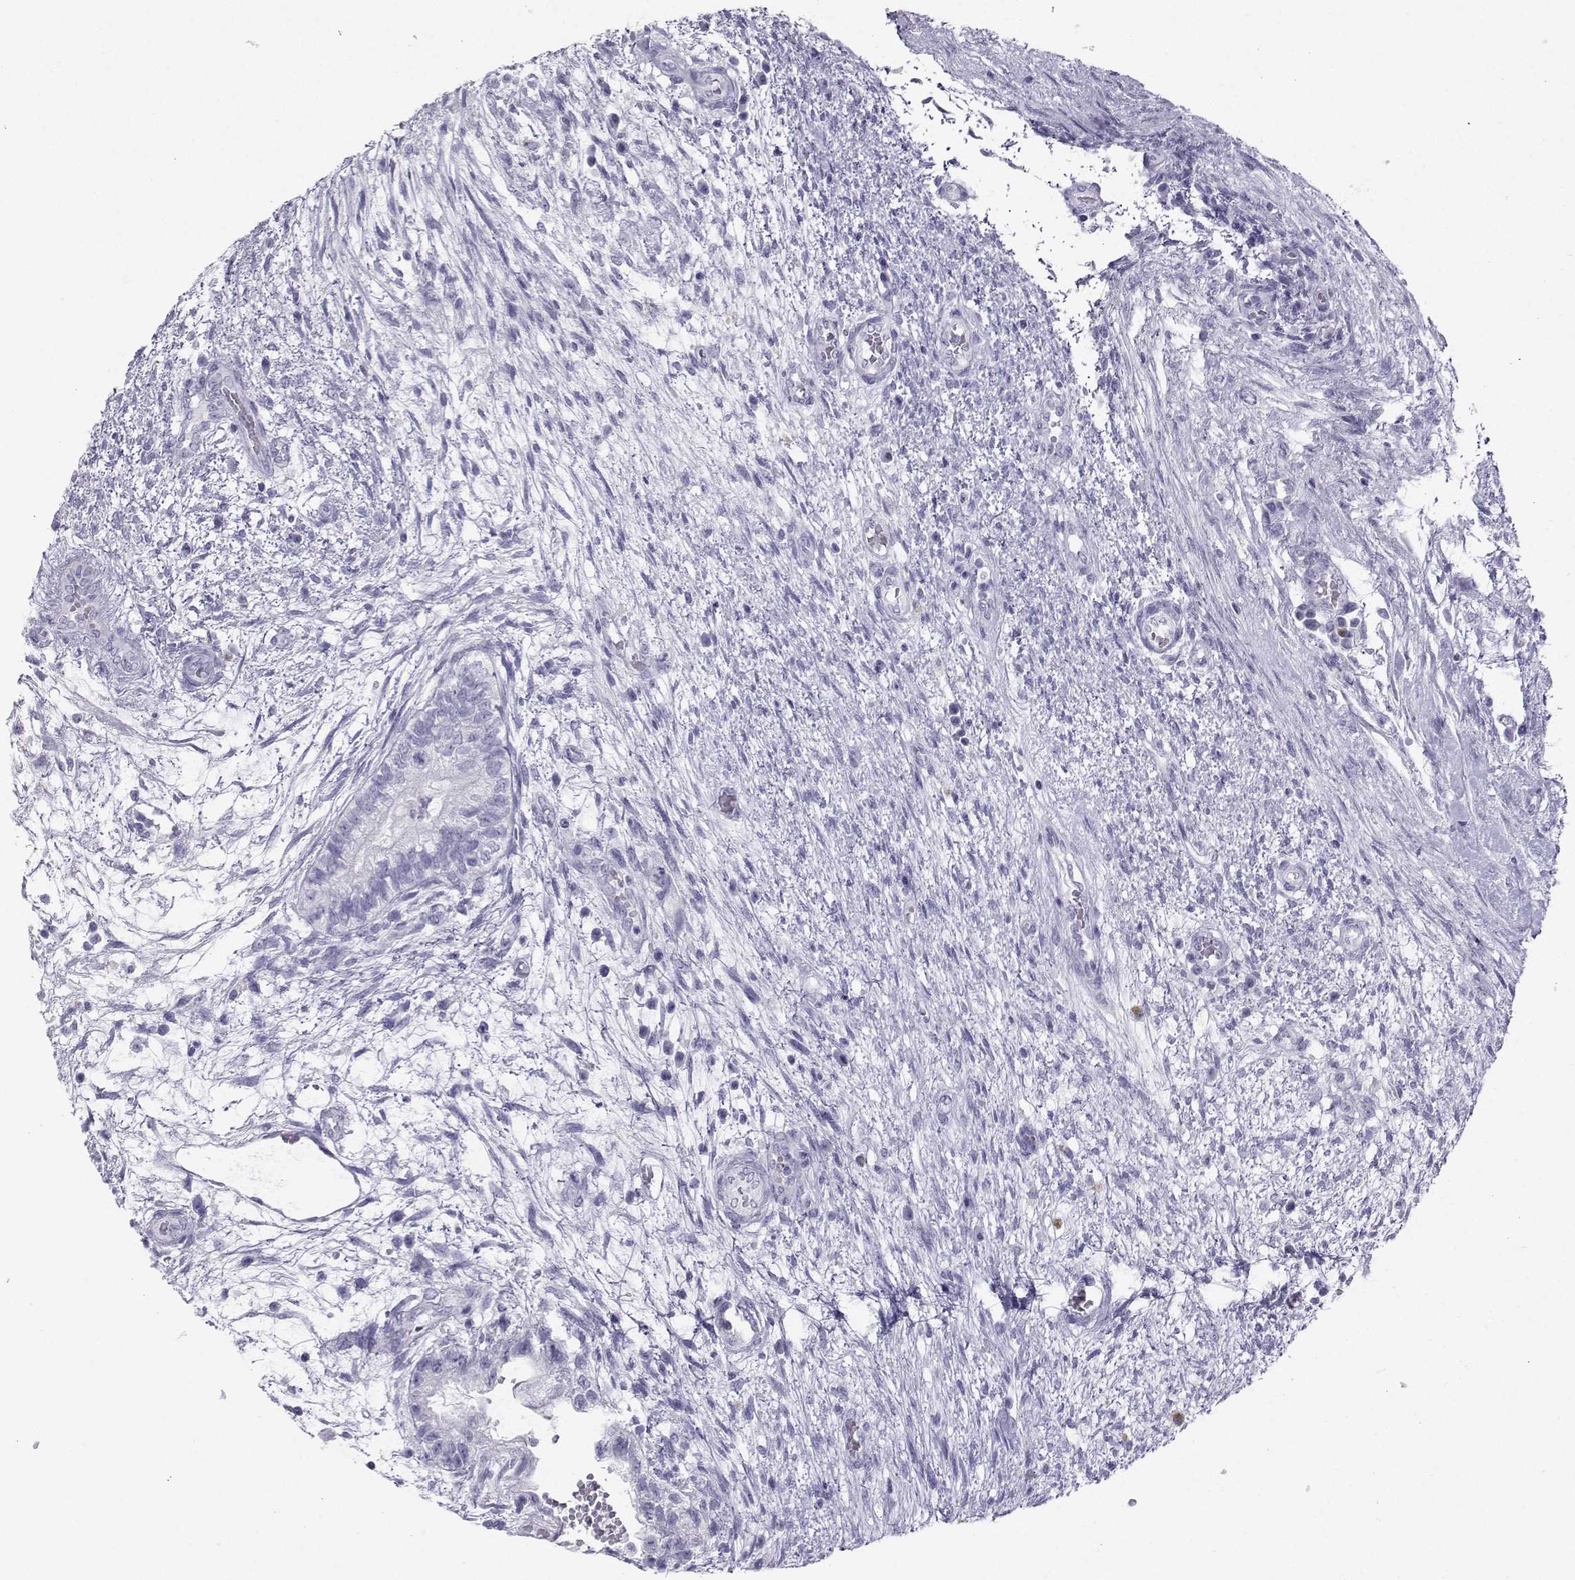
{"staining": {"intensity": "negative", "quantity": "none", "location": "none"}, "tissue": "testis cancer", "cell_type": "Tumor cells", "image_type": "cancer", "snomed": [{"axis": "morphology", "description": "Normal tissue, NOS"}, {"axis": "morphology", "description": "Carcinoma, Embryonal, NOS"}, {"axis": "topography", "description": "Testis"}, {"axis": "topography", "description": "Epididymis"}], "caption": "IHC image of neoplastic tissue: testis embryonal carcinoma stained with DAB (3,3'-diaminobenzidine) displays no significant protein positivity in tumor cells. (DAB immunohistochemistry (IHC) visualized using brightfield microscopy, high magnification).", "gene": "SST", "patient": {"sex": "male", "age": 32}}